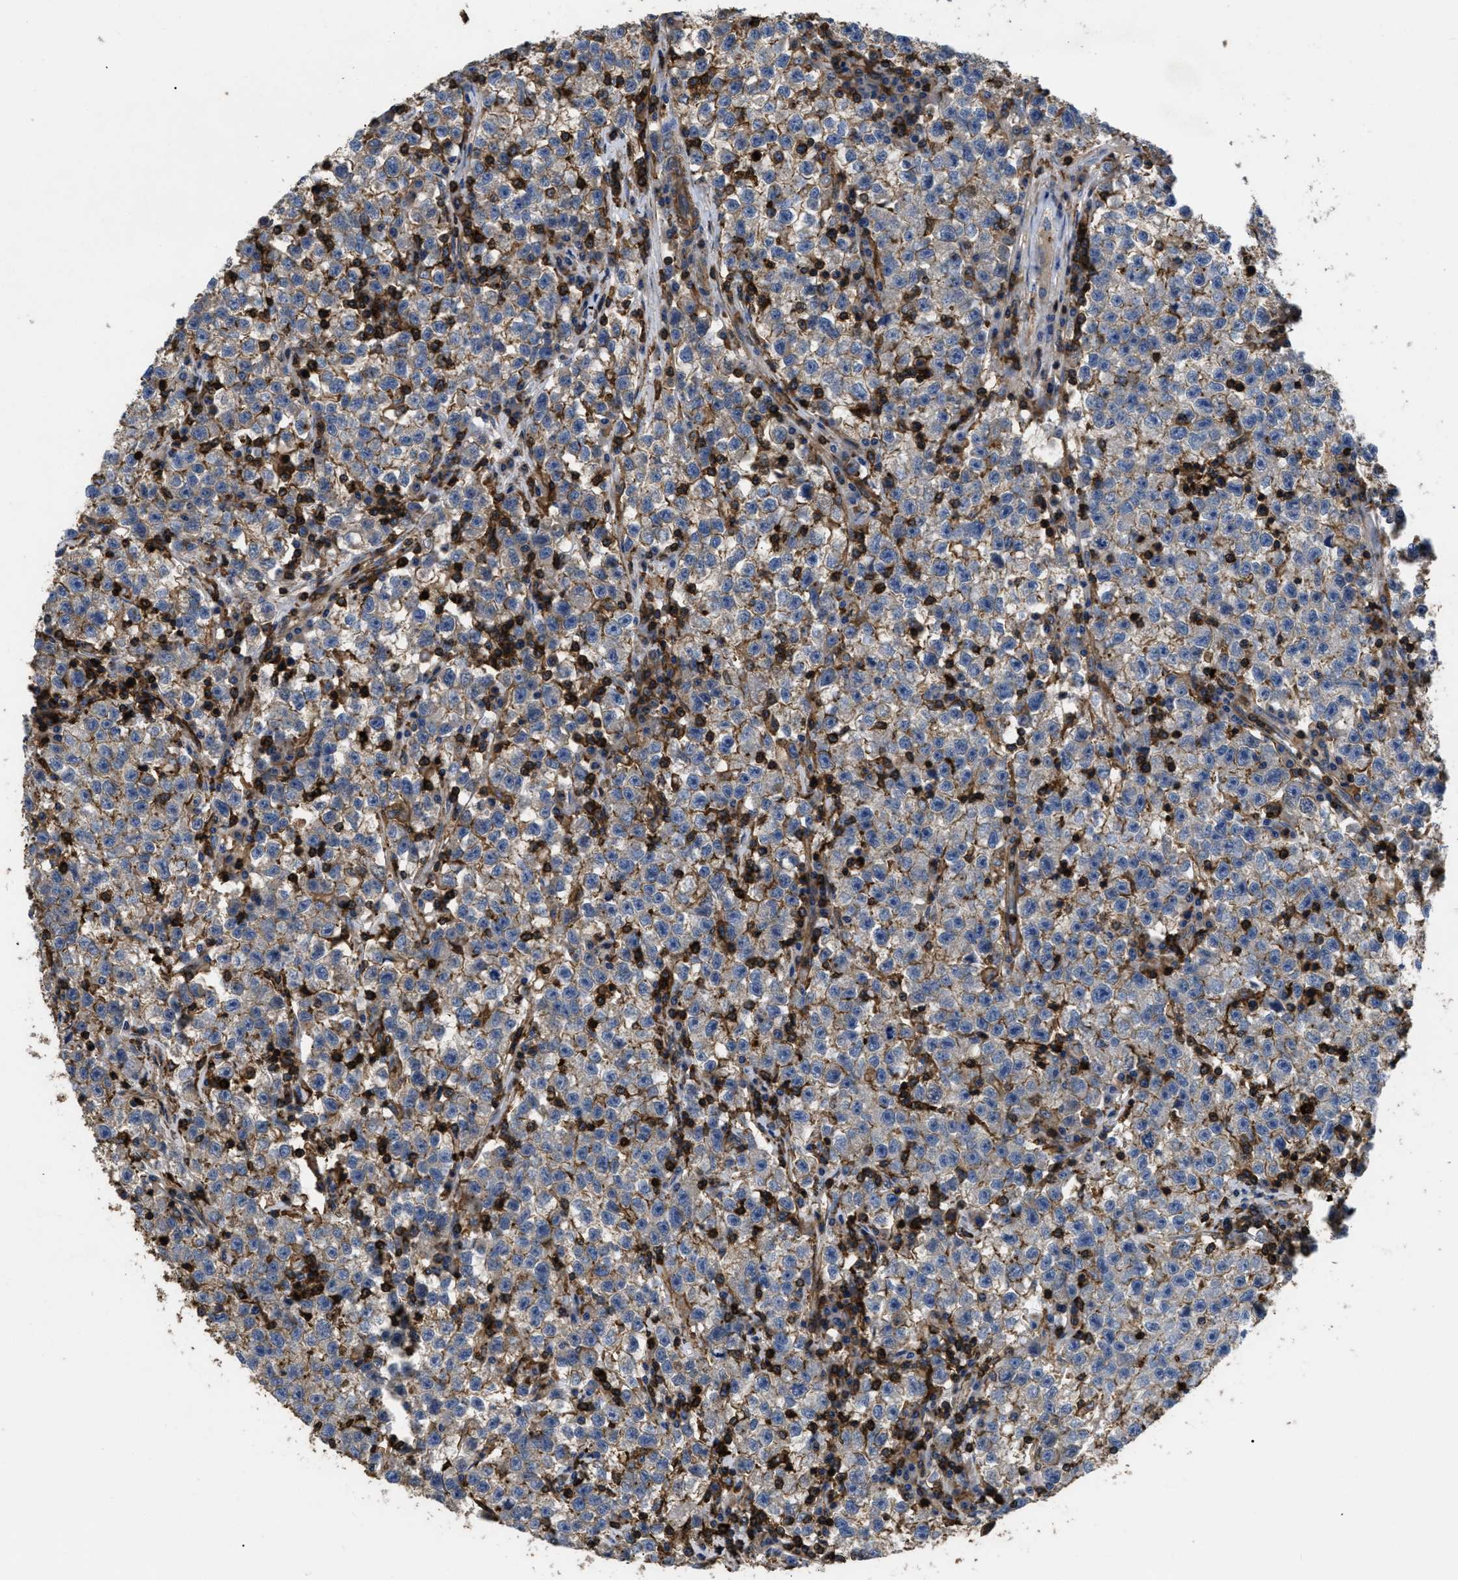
{"staining": {"intensity": "weak", "quantity": "25%-75%", "location": "cytoplasmic/membranous"}, "tissue": "testis cancer", "cell_type": "Tumor cells", "image_type": "cancer", "snomed": [{"axis": "morphology", "description": "Seminoma, NOS"}, {"axis": "topography", "description": "Testis"}], "caption": "This is a photomicrograph of immunohistochemistry (IHC) staining of testis cancer (seminoma), which shows weak positivity in the cytoplasmic/membranous of tumor cells.", "gene": "SCUBE2", "patient": {"sex": "male", "age": 22}}